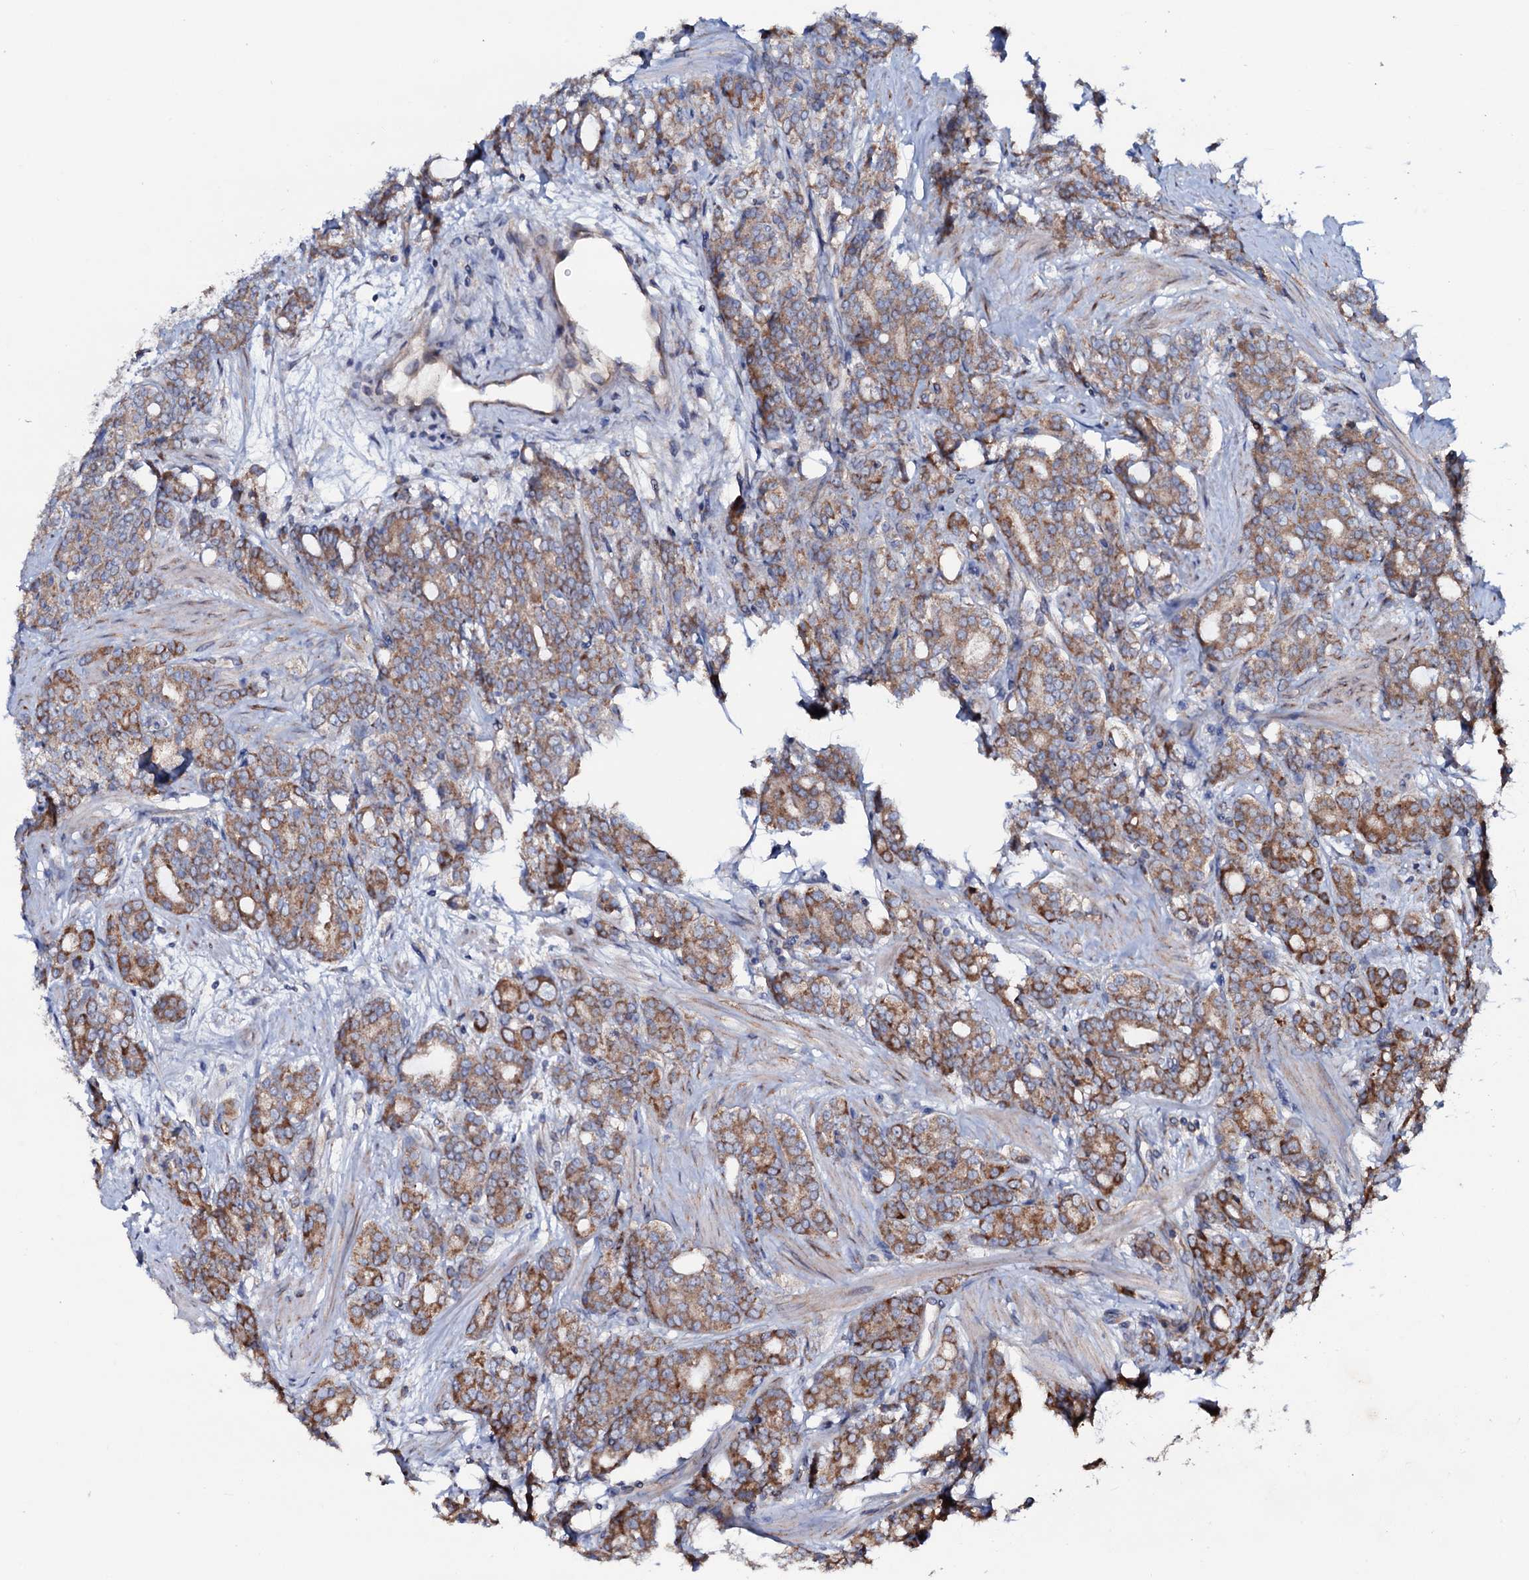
{"staining": {"intensity": "moderate", "quantity": ">75%", "location": "cytoplasmic/membranous"}, "tissue": "prostate cancer", "cell_type": "Tumor cells", "image_type": "cancer", "snomed": [{"axis": "morphology", "description": "Adenocarcinoma, High grade"}, {"axis": "topography", "description": "Prostate"}], "caption": "Adenocarcinoma (high-grade) (prostate) was stained to show a protein in brown. There is medium levels of moderate cytoplasmic/membranous staining in about >75% of tumor cells.", "gene": "STARD13", "patient": {"sex": "male", "age": 62}}